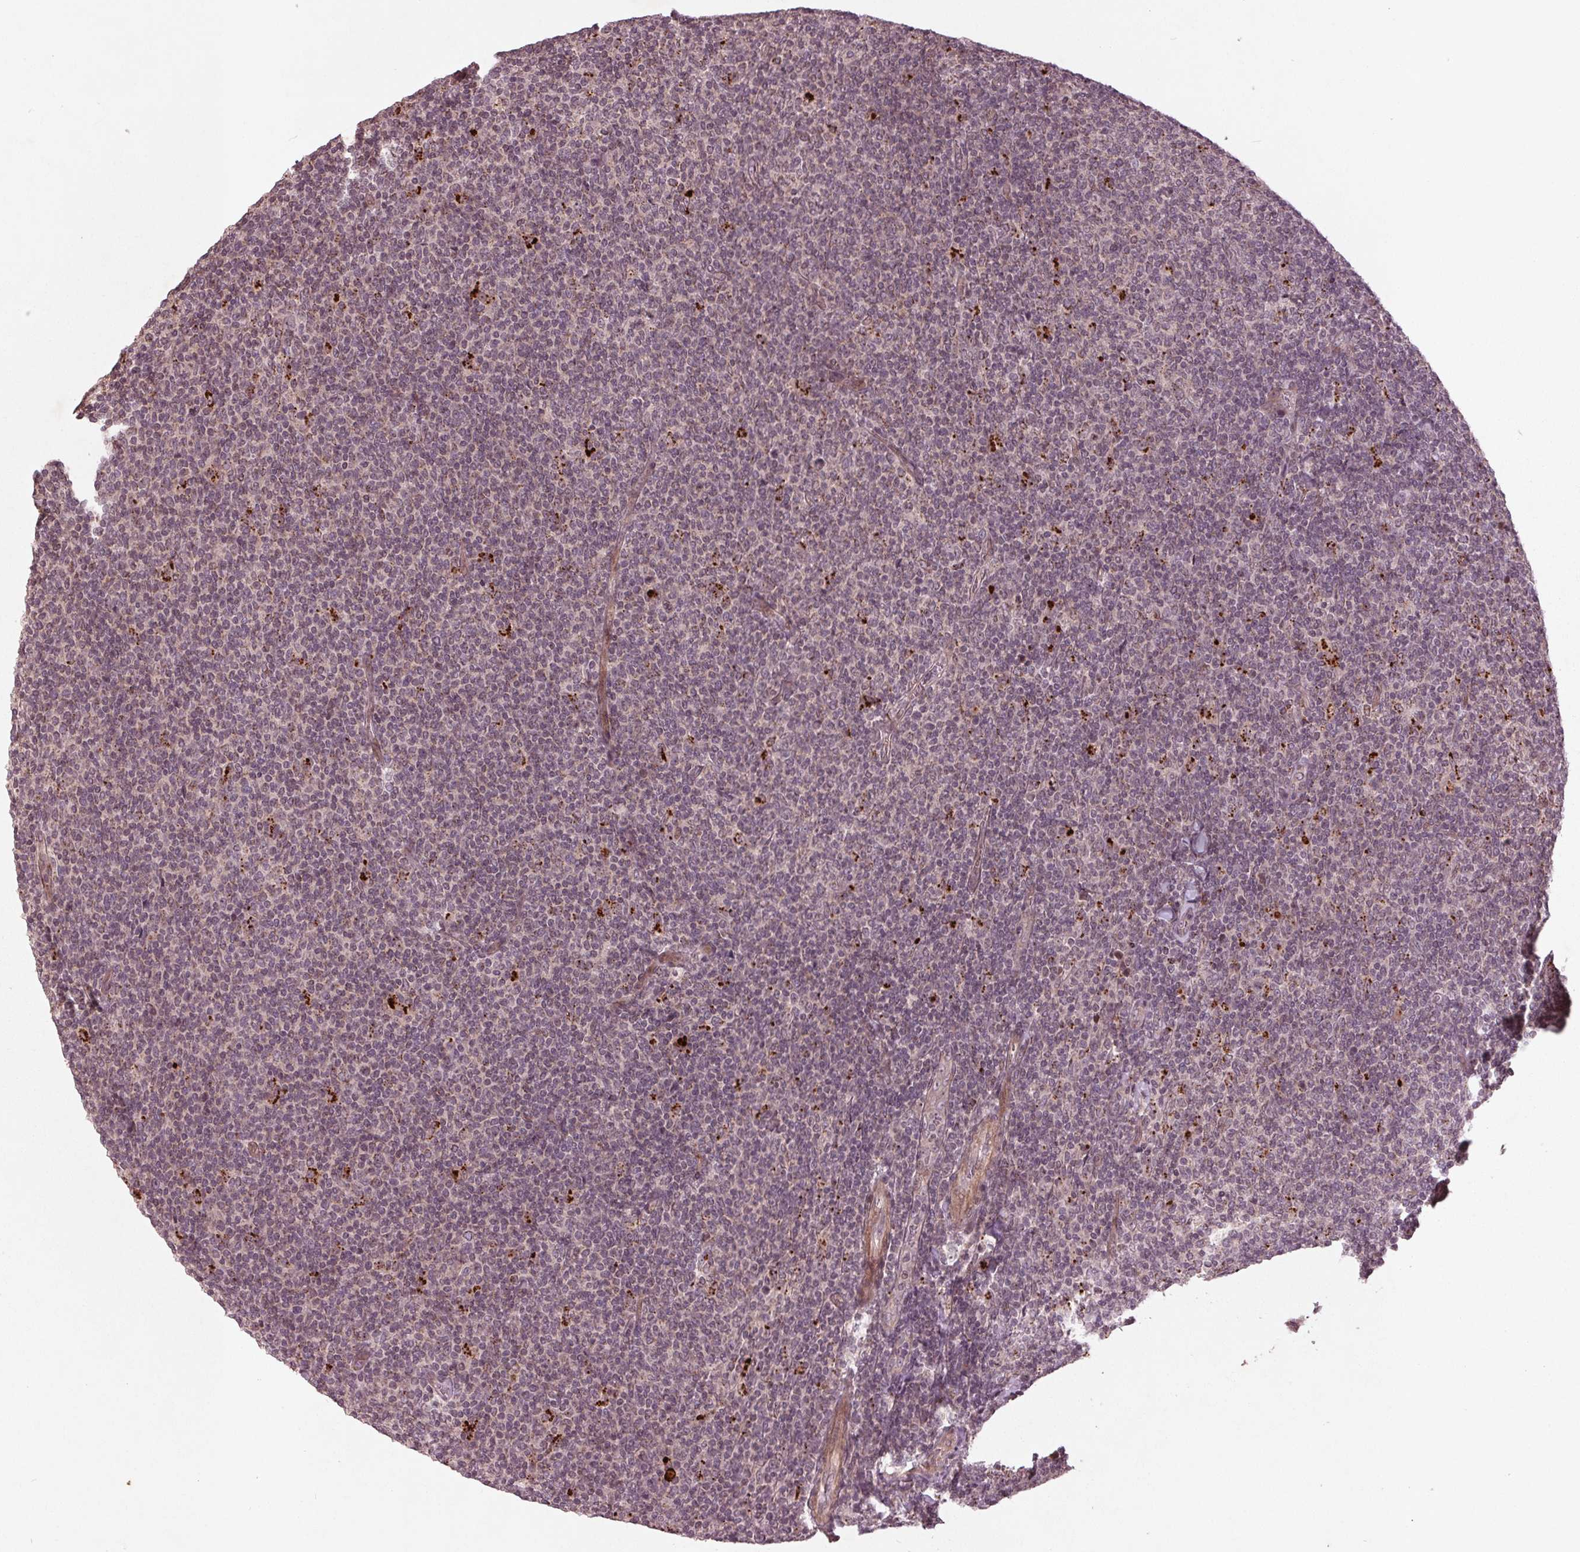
{"staining": {"intensity": "negative", "quantity": "none", "location": "none"}, "tissue": "lymphoma", "cell_type": "Tumor cells", "image_type": "cancer", "snomed": [{"axis": "morphology", "description": "Malignant lymphoma, non-Hodgkin's type, Low grade"}, {"axis": "topography", "description": "Lymph node"}], "caption": "DAB (3,3'-diaminobenzidine) immunohistochemical staining of malignant lymphoma, non-Hodgkin's type (low-grade) reveals no significant staining in tumor cells.", "gene": "CDKL4", "patient": {"sex": "male", "age": 52}}